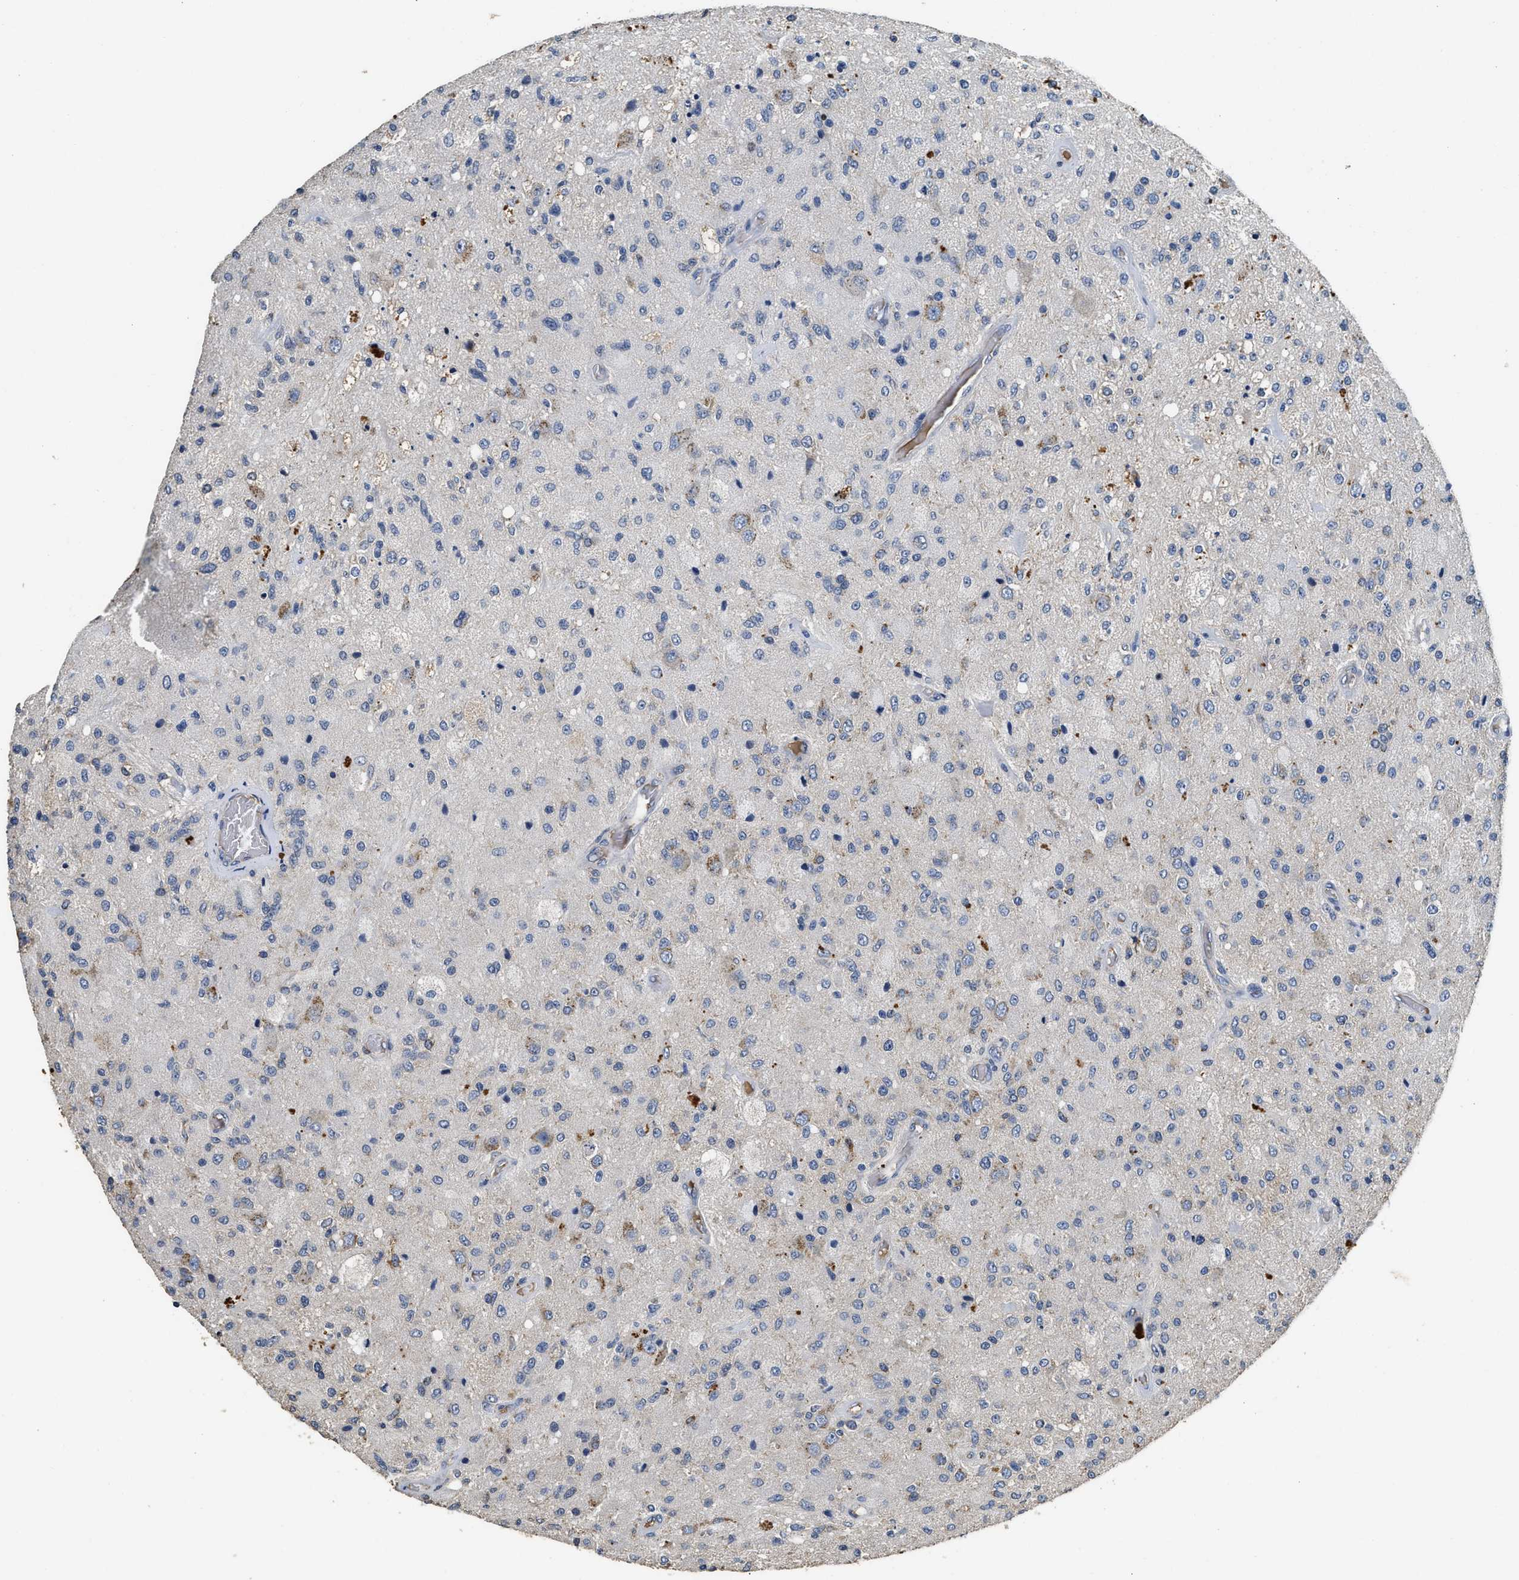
{"staining": {"intensity": "moderate", "quantity": "<25%", "location": "cytoplasmic/membranous"}, "tissue": "glioma", "cell_type": "Tumor cells", "image_type": "cancer", "snomed": [{"axis": "morphology", "description": "Normal tissue, NOS"}, {"axis": "morphology", "description": "Glioma, malignant, High grade"}, {"axis": "topography", "description": "Cerebral cortex"}], "caption": "An immunohistochemistry micrograph of tumor tissue is shown. Protein staining in brown shows moderate cytoplasmic/membranous positivity in malignant high-grade glioma within tumor cells.", "gene": "C3", "patient": {"sex": "male", "age": 77}}